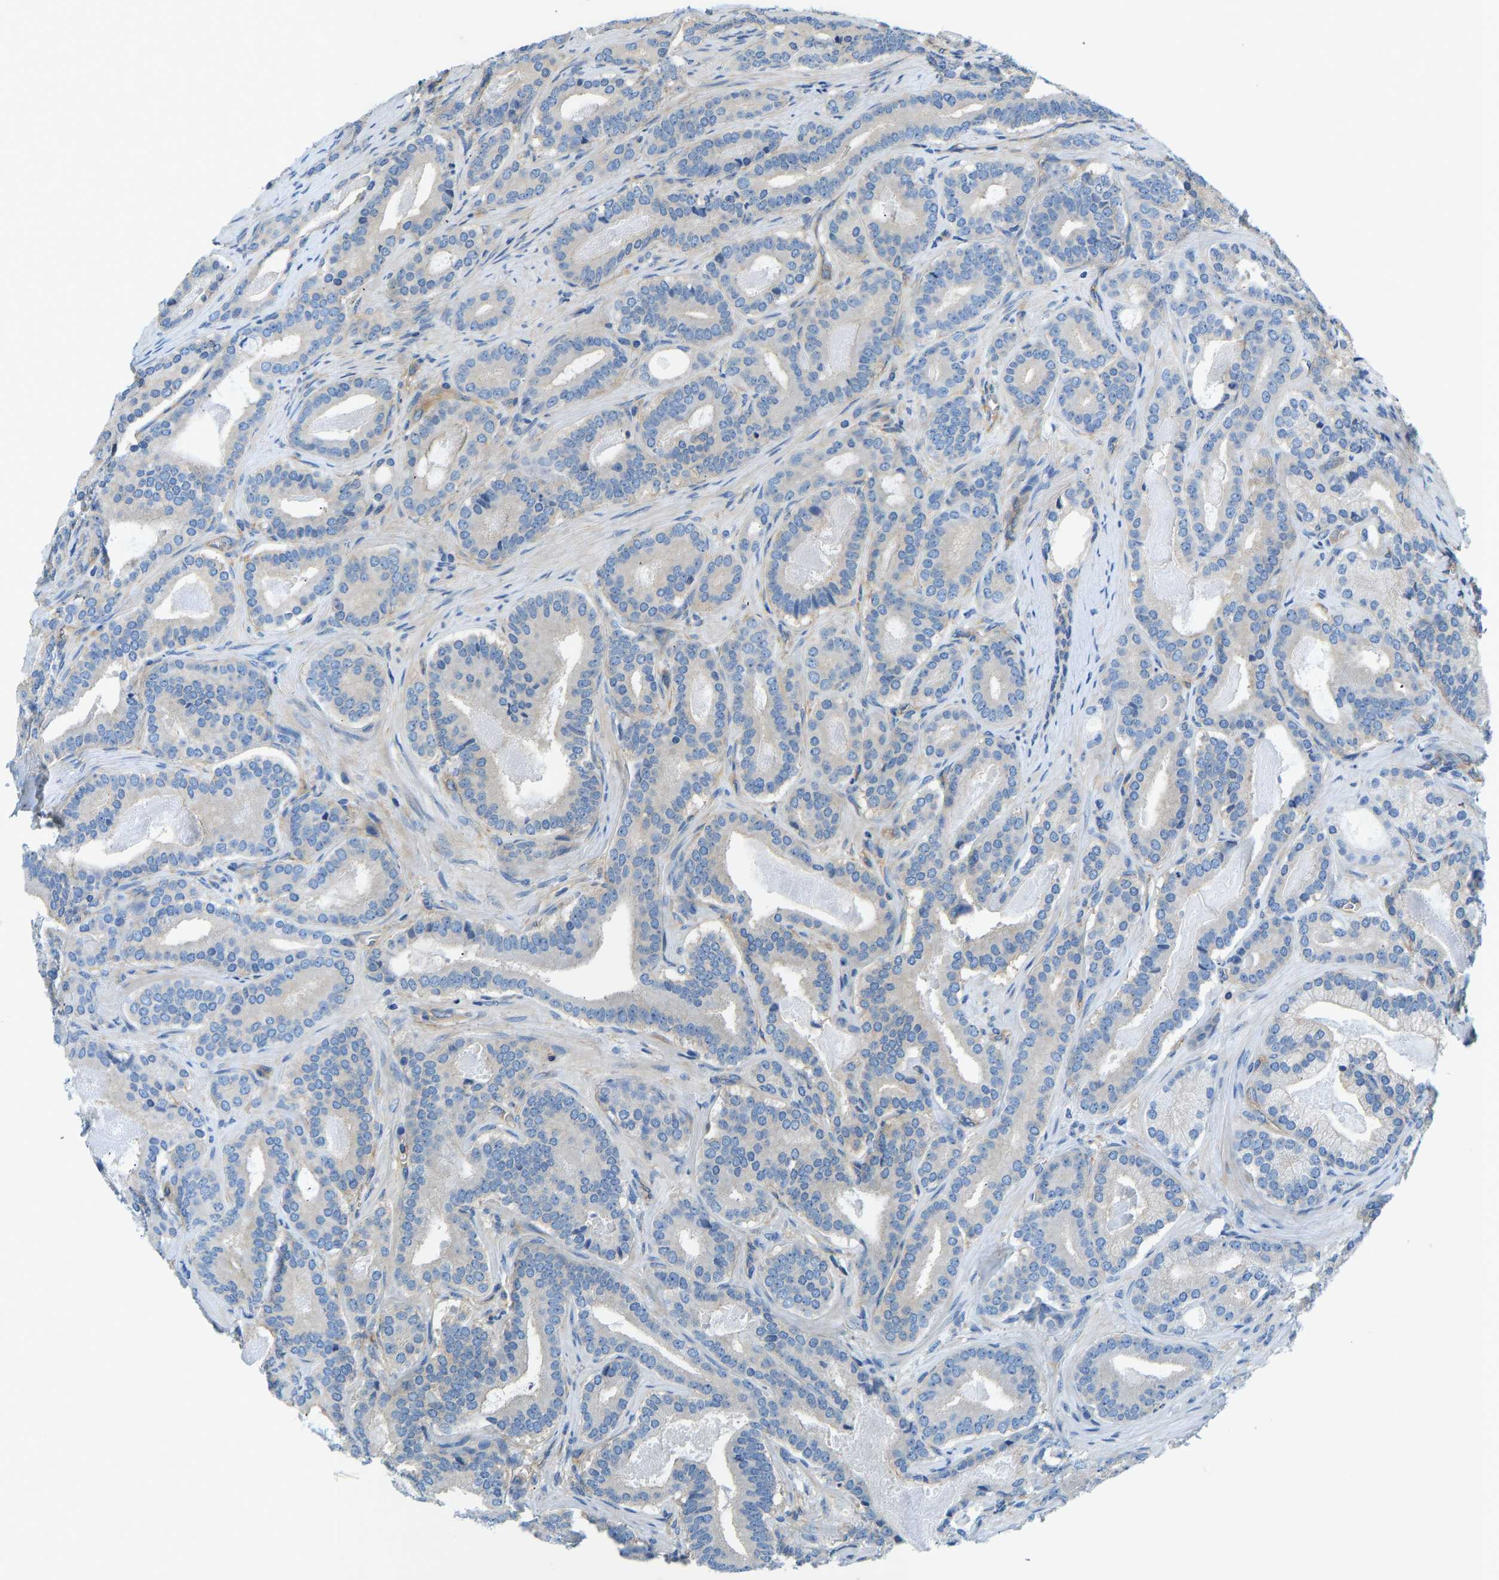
{"staining": {"intensity": "negative", "quantity": "none", "location": "none"}, "tissue": "prostate cancer", "cell_type": "Tumor cells", "image_type": "cancer", "snomed": [{"axis": "morphology", "description": "Adenocarcinoma, High grade"}, {"axis": "topography", "description": "Prostate"}], "caption": "IHC of prostate cancer demonstrates no expression in tumor cells. (IHC, brightfield microscopy, high magnification).", "gene": "CHAD", "patient": {"sex": "male", "age": 60}}